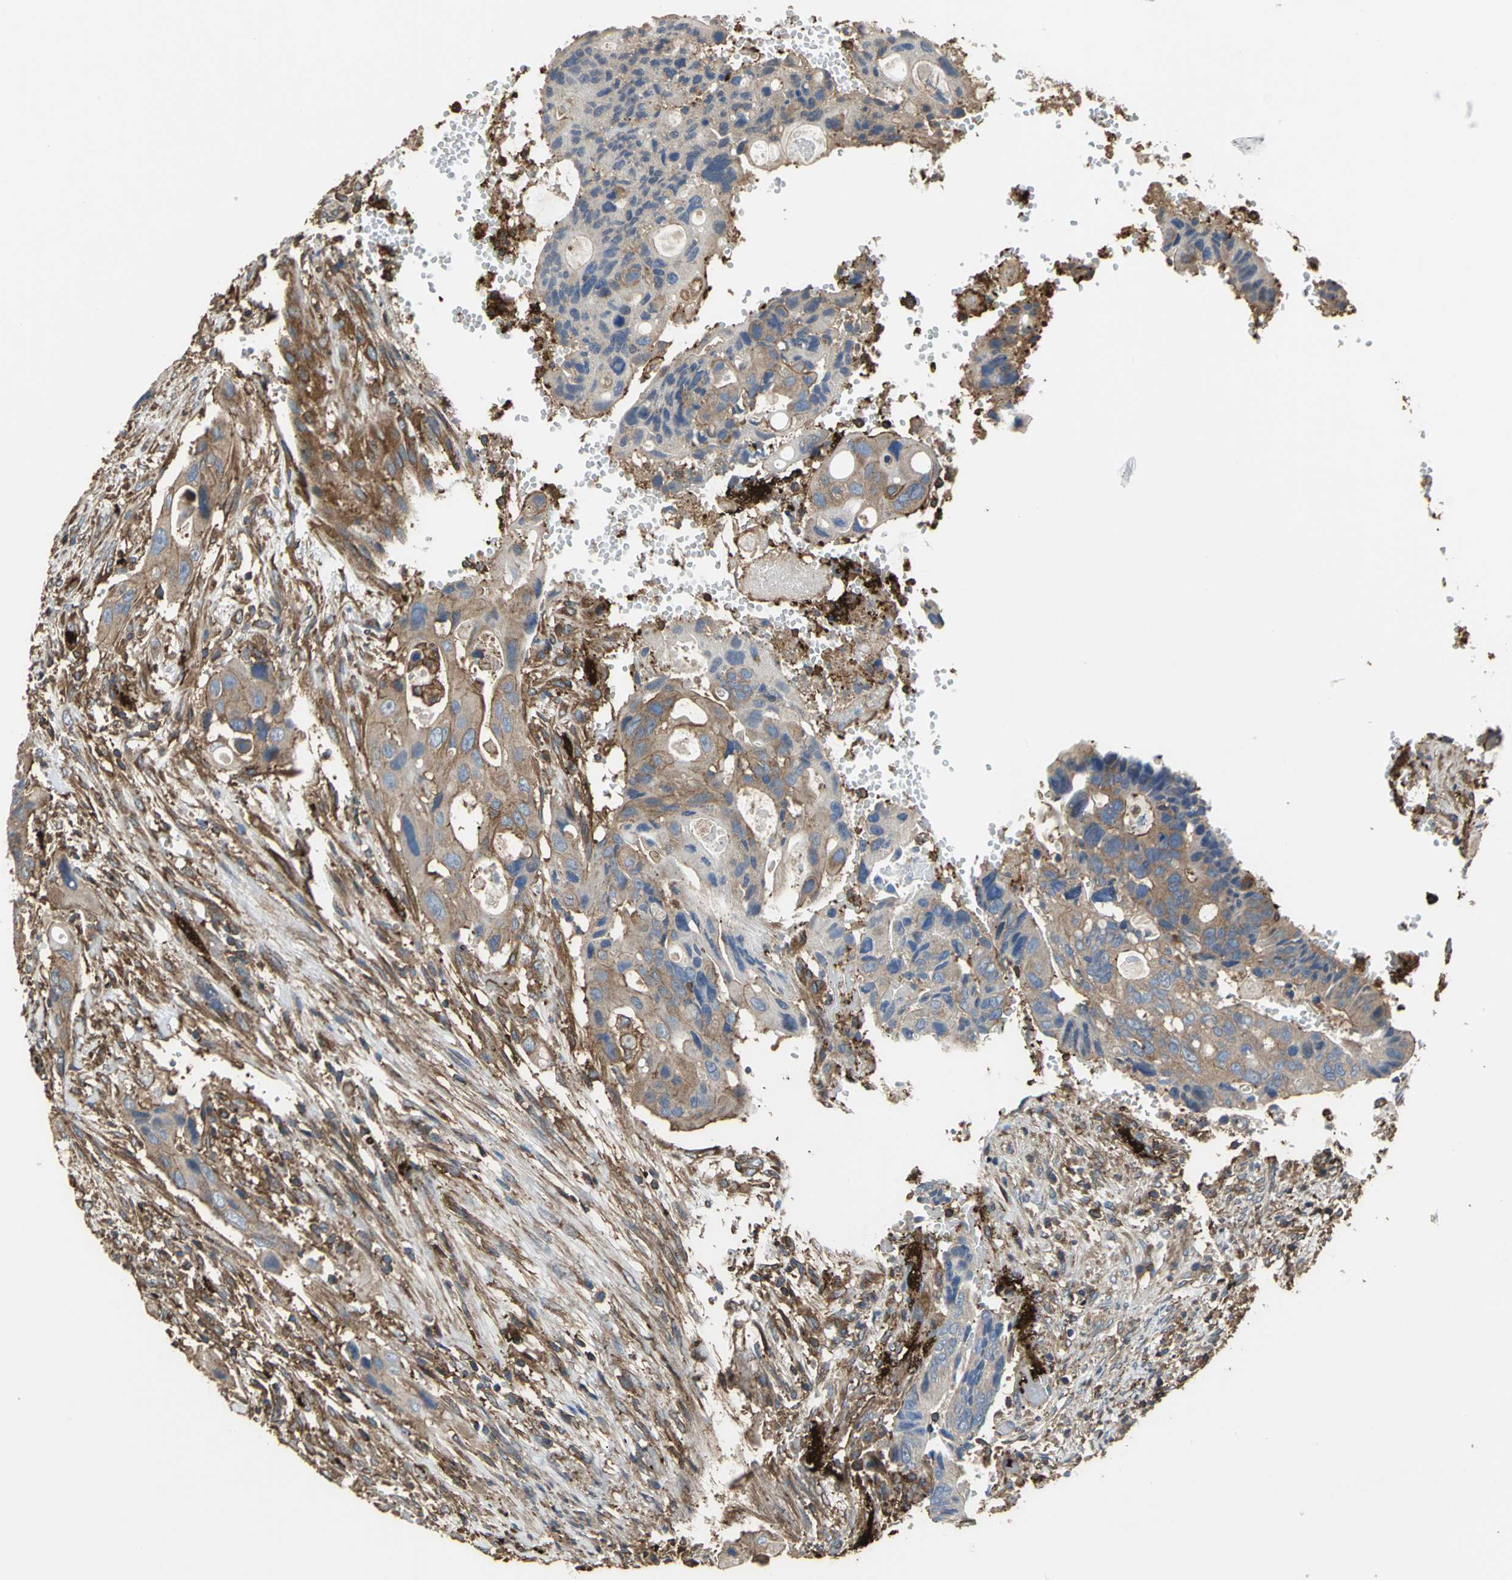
{"staining": {"intensity": "moderate", "quantity": ">75%", "location": "cytoplasmic/membranous"}, "tissue": "colorectal cancer", "cell_type": "Tumor cells", "image_type": "cancer", "snomed": [{"axis": "morphology", "description": "Adenocarcinoma, NOS"}, {"axis": "topography", "description": "Colon"}], "caption": "Immunohistochemical staining of human colorectal adenocarcinoma shows medium levels of moderate cytoplasmic/membranous protein positivity in approximately >75% of tumor cells.", "gene": "TLN1", "patient": {"sex": "female", "age": 57}}